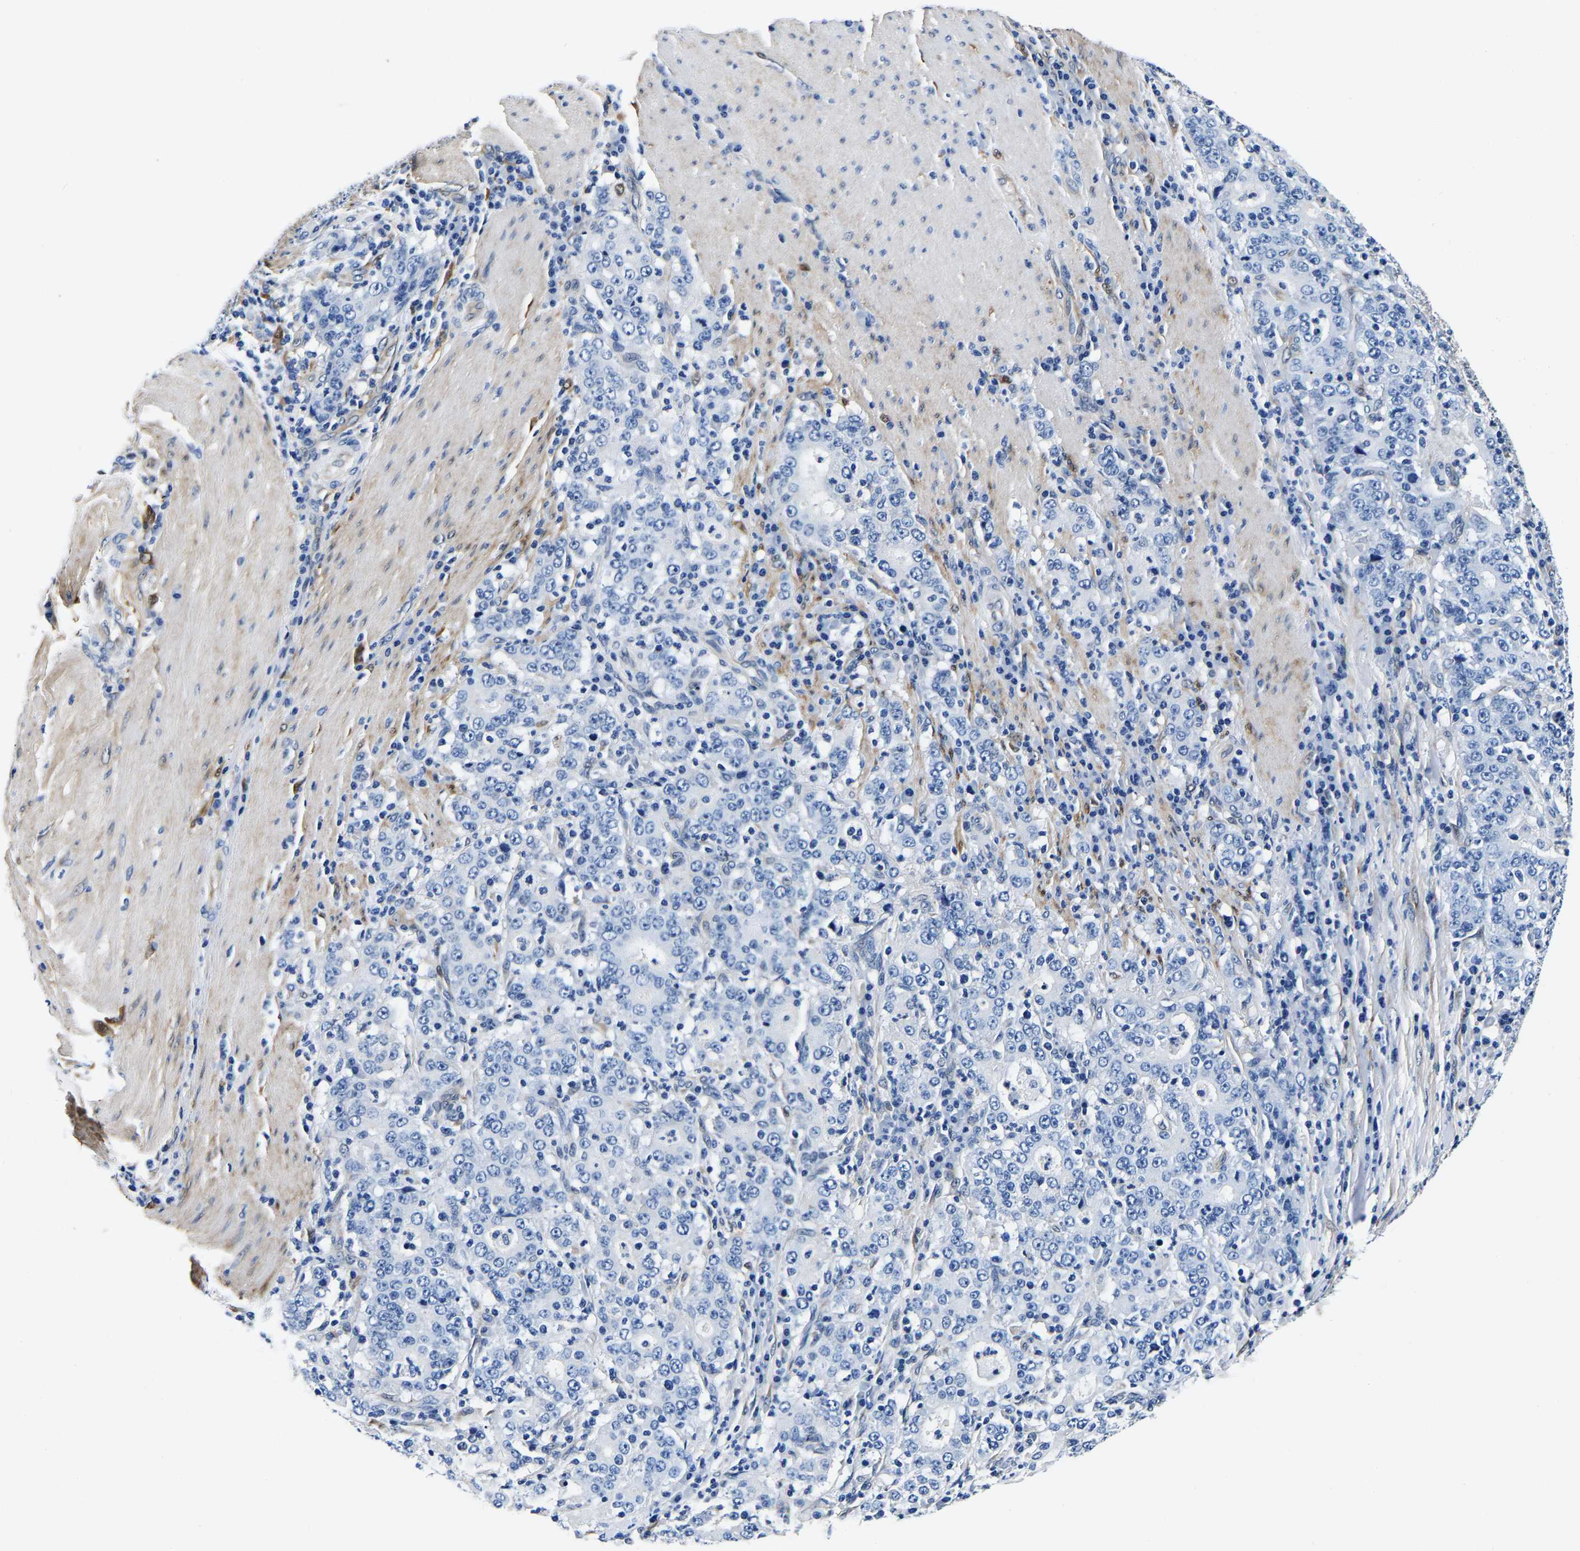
{"staining": {"intensity": "negative", "quantity": "none", "location": "none"}, "tissue": "stomach cancer", "cell_type": "Tumor cells", "image_type": "cancer", "snomed": [{"axis": "morphology", "description": "Normal tissue, NOS"}, {"axis": "morphology", "description": "Adenocarcinoma, NOS"}, {"axis": "topography", "description": "Stomach, upper"}, {"axis": "topography", "description": "Stomach"}], "caption": "Immunohistochemistry histopathology image of human stomach adenocarcinoma stained for a protein (brown), which shows no expression in tumor cells.", "gene": "S100A13", "patient": {"sex": "male", "age": 59}}